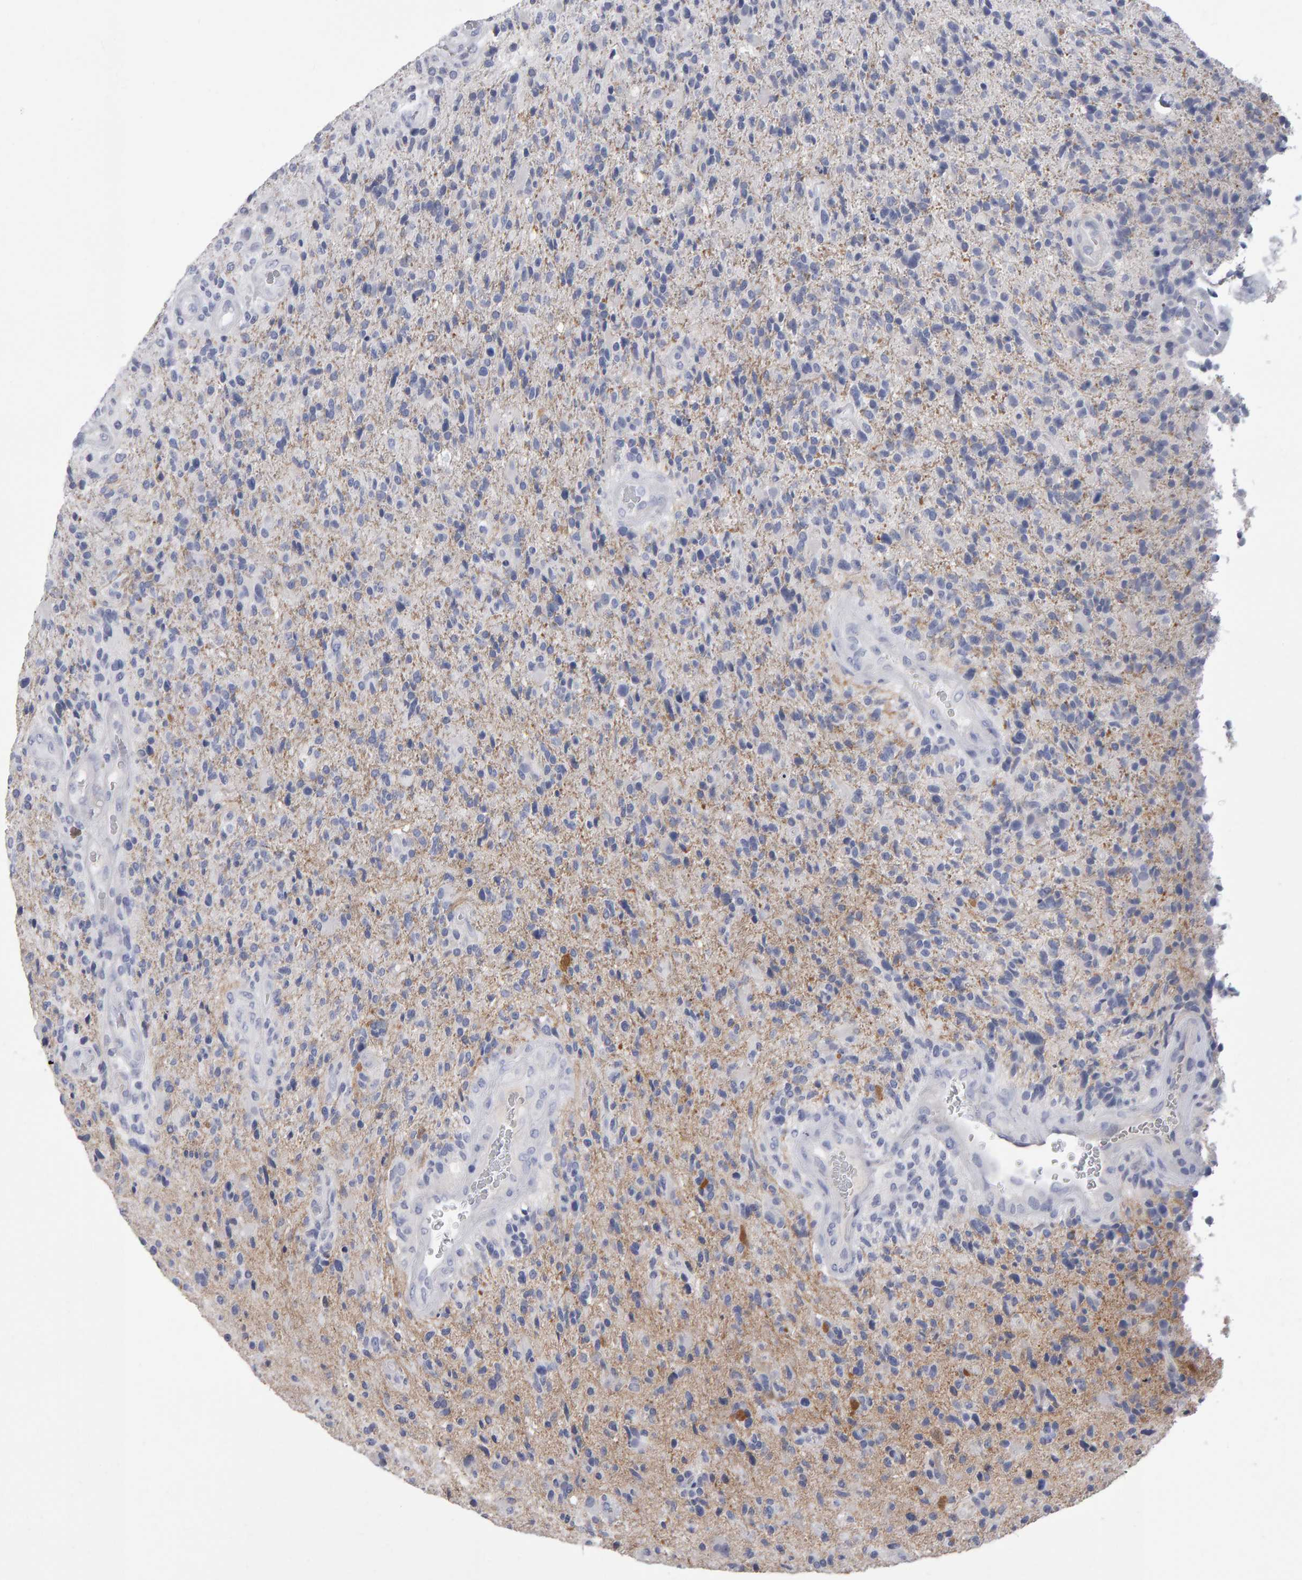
{"staining": {"intensity": "negative", "quantity": "none", "location": "none"}, "tissue": "glioma", "cell_type": "Tumor cells", "image_type": "cancer", "snomed": [{"axis": "morphology", "description": "Glioma, malignant, High grade"}, {"axis": "topography", "description": "Brain"}], "caption": "The immunohistochemistry photomicrograph has no significant staining in tumor cells of glioma tissue.", "gene": "NCDN", "patient": {"sex": "male", "age": 72}}